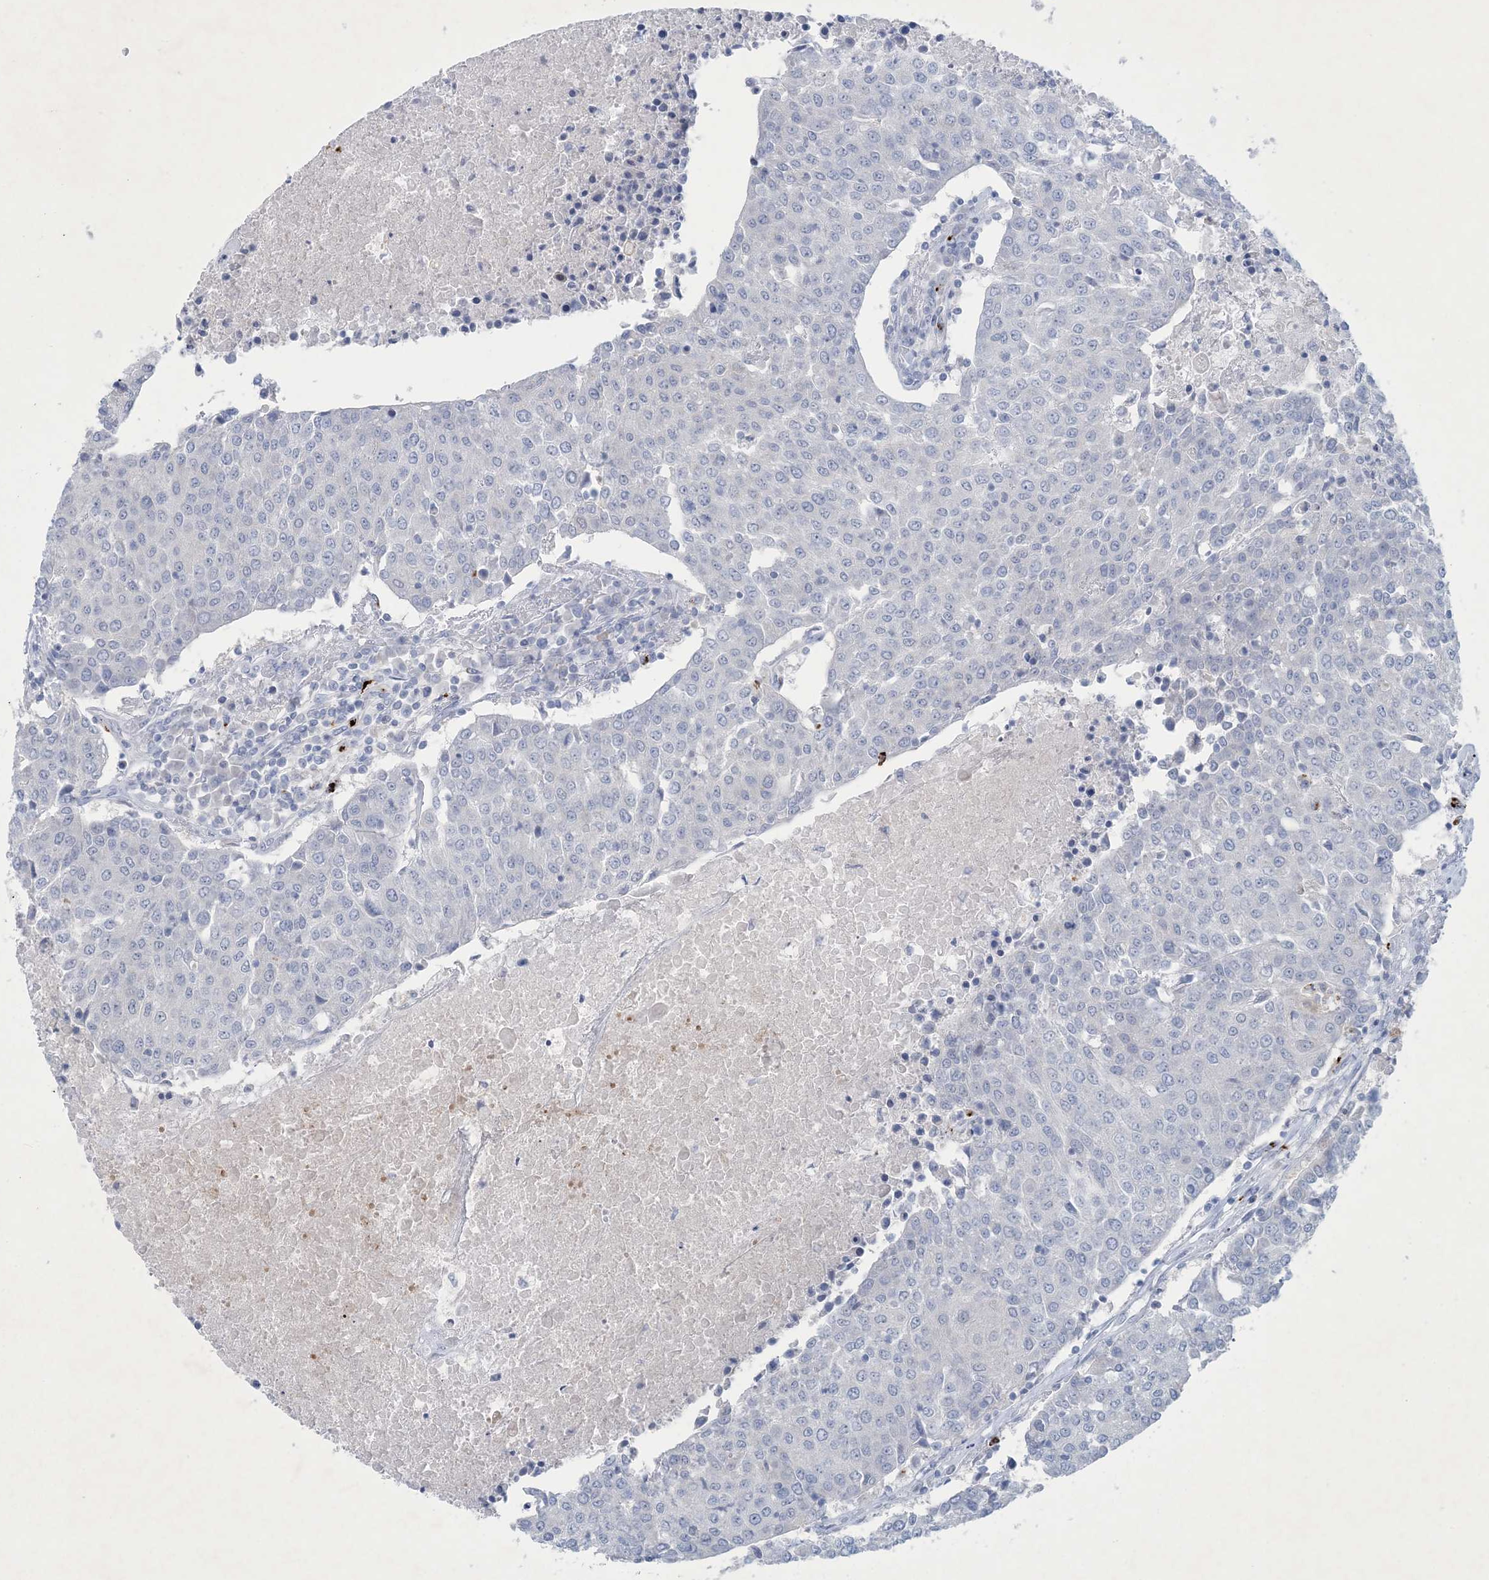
{"staining": {"intensity": "negative", "quantity": "none", "location": "none"}, "tissue": "urothelial cancer", "cell_type": "Tumor cells", "image_type": "cancer", "snomed": [{"axis": "morphology", "description": "Urothelial carcinoma, High grade"}, {"axis": "topography", "description": "Urinary bladder"}], "caption": "High magnification brightfield microscopy of urothelial cancer stained with DAB (3,3'-diaminobenzidine) (brown) and counterstained with hematoxylin (blue): tumor cells show no significant expression.", "gene": "GABRG1", "patient": {"sex": "female", "age": 85}}